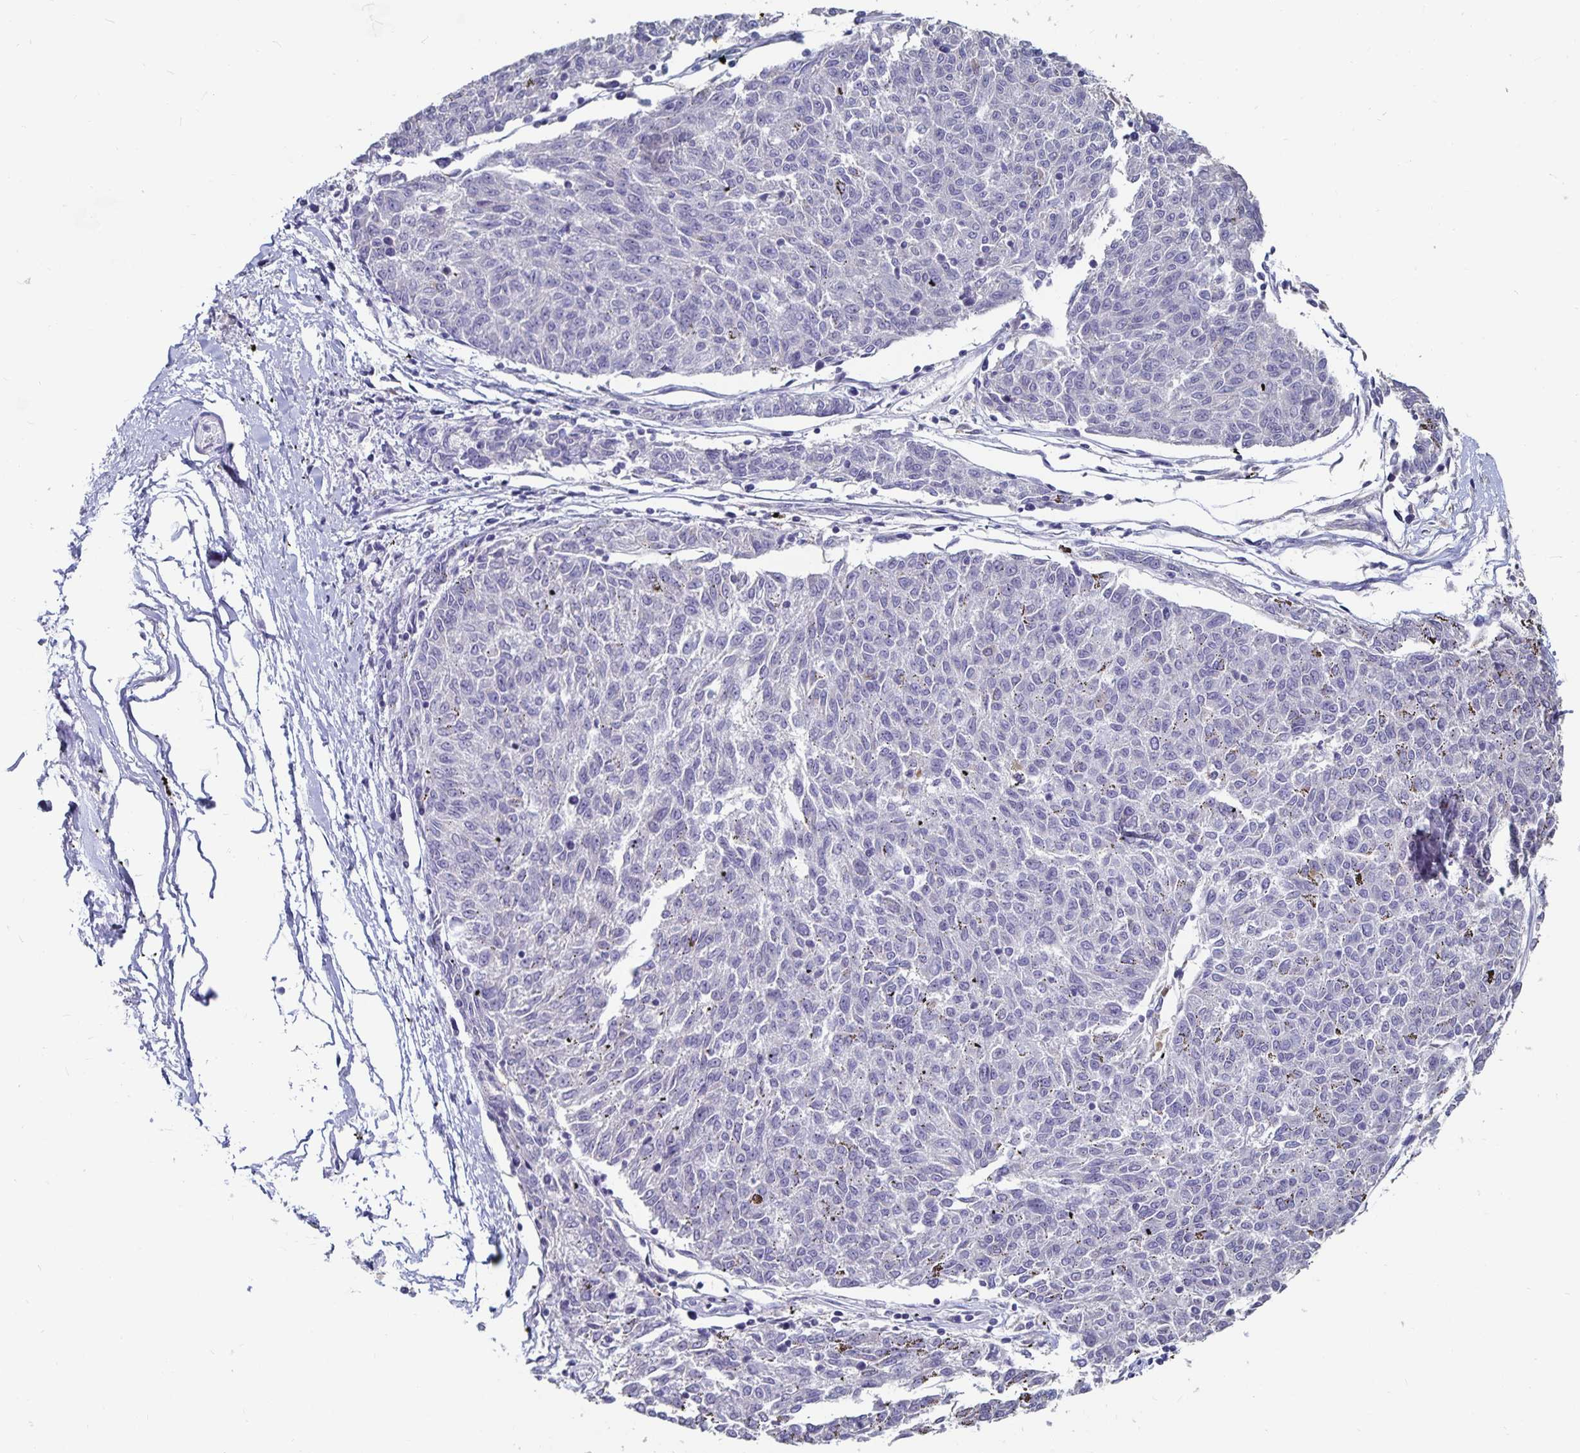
{"staining": {"intensity": "negative", "quantity": "none", "location": "none"}, "tissue": "melanoma", "cell_type": "Tumor cells", "image_type": "cancer", "snomed": [{"axis": "morphology", "description": "Malignant melanoma, NOS"}, {"axis": "topography", "description": "Skin"}], "caption": "The immunohistochemistry (IHC) photomicrograph has no significant positivity in tumor cells of malignant melanoma tissue.", "gene": "CFAP69", "patient": {"sex": "female", "age": 72}}